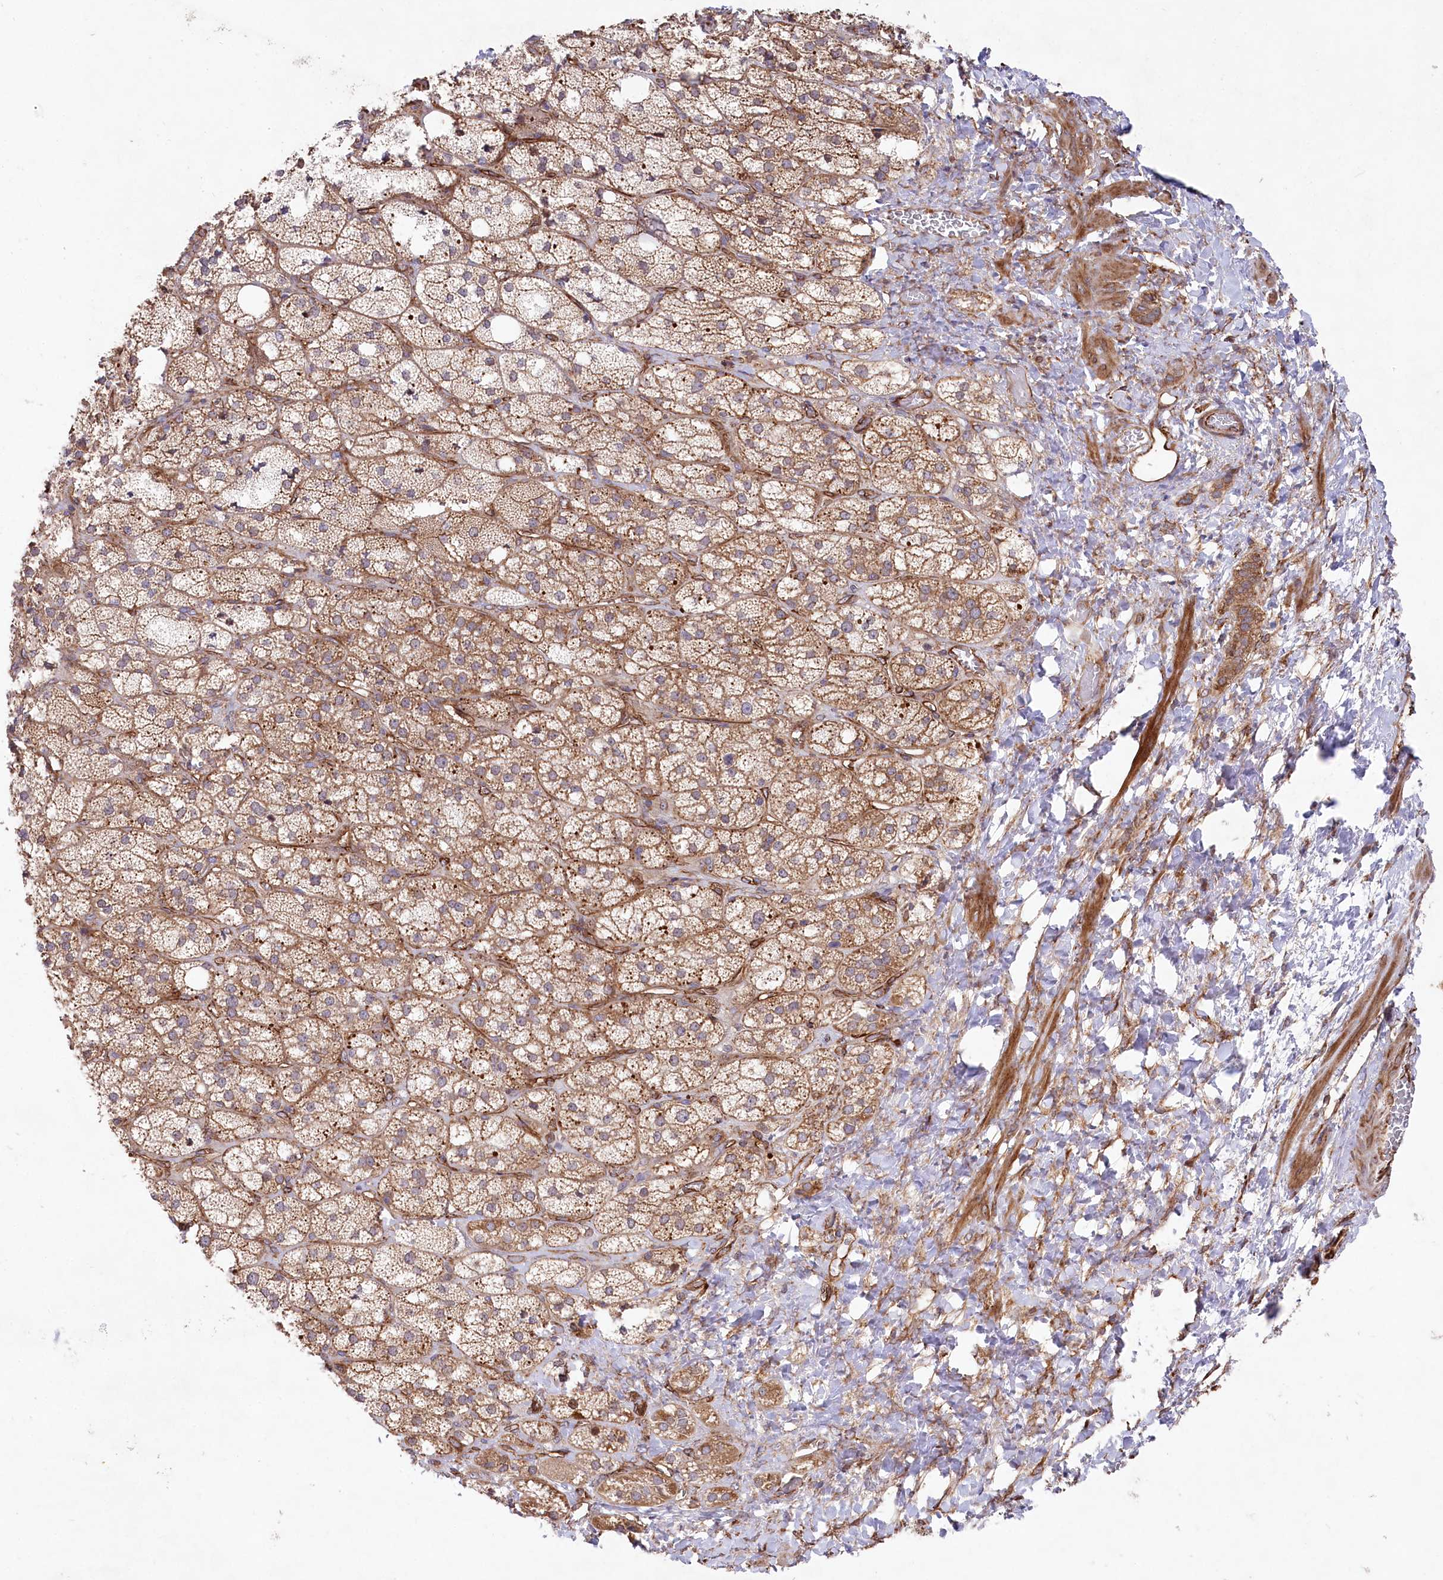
{"staining": {"intensity": "strong", "quantity": "25%-75%", "location": "cytoplasmic/membranous"}, "tissue": "adrenal gland", "cell_type": "Glandular cells", "image_type": "normal", "snomed": [{"axis": "morphology", "description": "Normal tissue, NOS"}, {"axis": "topography", "description": "Adrenal gland"}], "caption": "Immunohistochemical staining of unremarkable adrenal gland shows 25%-75% levels of strong cytoplasmic/membranous protein expression in about 25%-75% of glandular cells.", "gene": "MTPAP", "patient": {"sex": "male", "age": 61}}